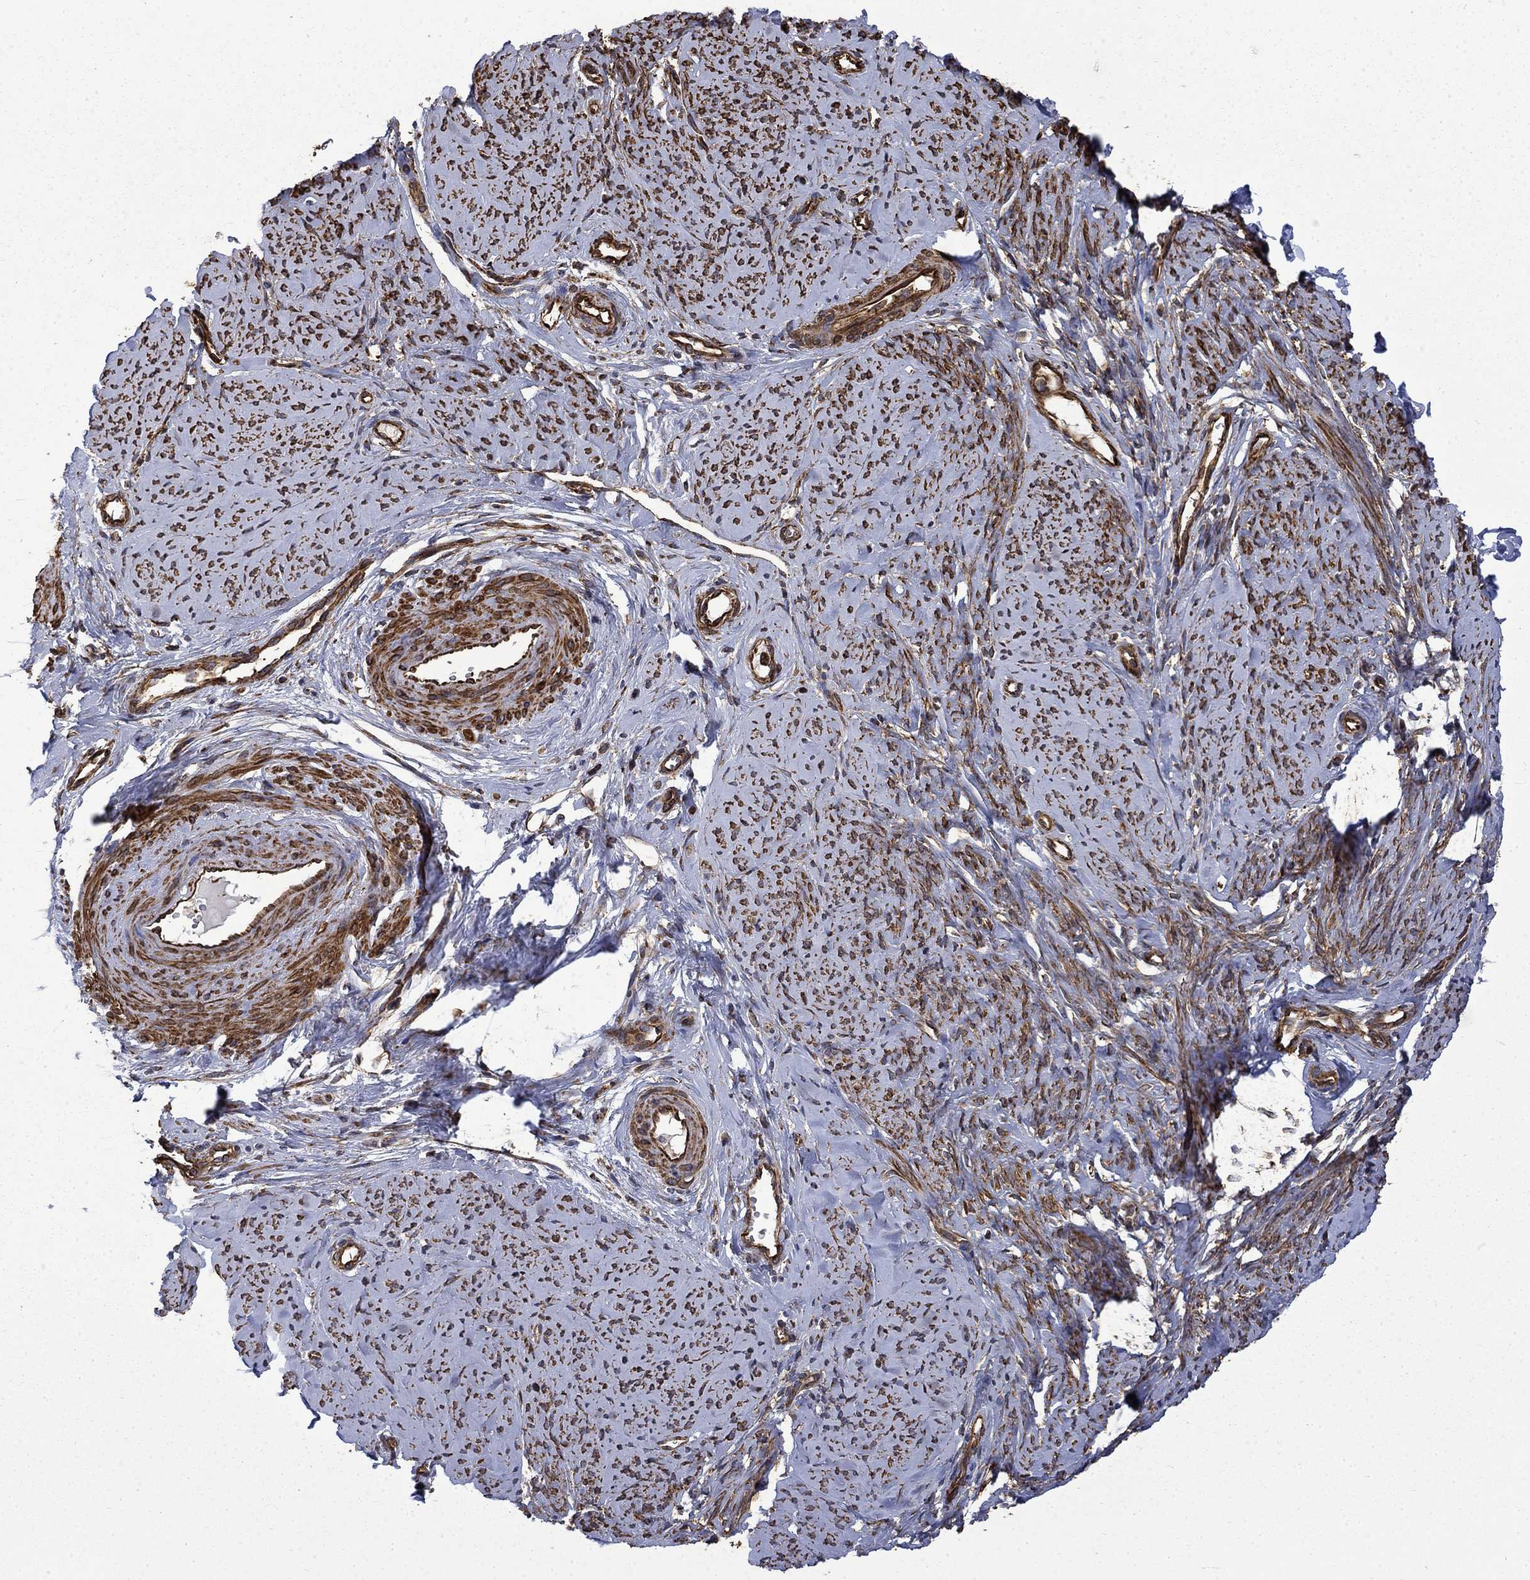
{"staining": {"intensity": "moderate", "quantity": ">75%", "location": "cytoplasmic/membranous"}, "tissue": "smooth muscle", "cell_type": "Smooth muscle cells", "image_type": "normal", "snomed": [{"axis": "morphology", "description": "Normal tissue, NOS"}, {"axis": "topography", "description": "Smooth muscle"}], "caption": "Smooth muscle was stained to show a protein in brown. There is medium levels of moderate cytoplasmic/membranous positivity in approximately >75% of smooth muscle cells. (DAB (3,3'-diaminobenzidine) IHC, brown staining for protein, blue staining for nuclei).", "gene": "CUTC", "patient": {"sex": "female", "age": 48}}